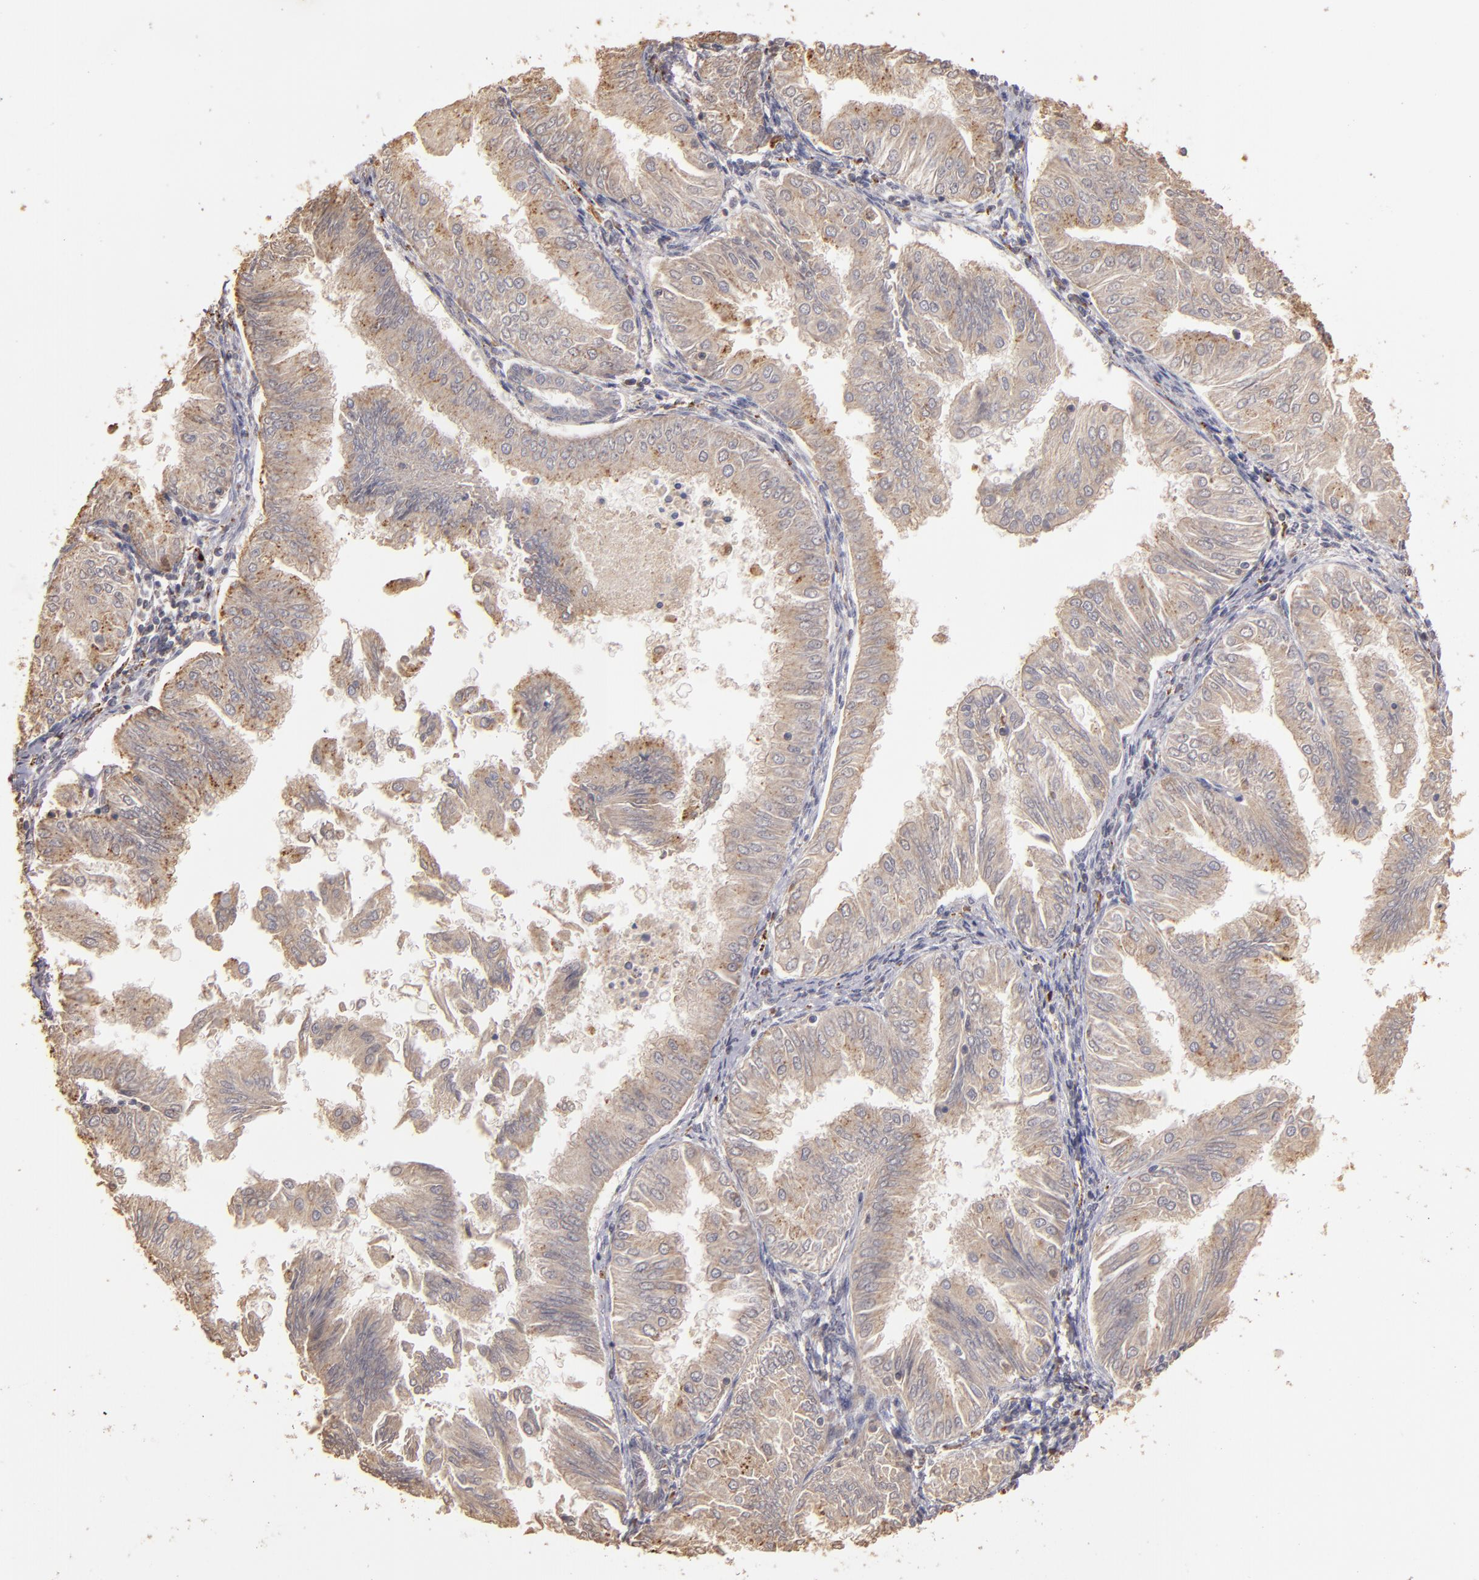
{"staining": {"intensity": "moderate", "quantity": ">75%", "location": "cytoplasmic/membranous"}, "tissue": "endometrial cancer", "cell_type": "Tumor cells", "image_type": "cancer", "snomed": [{"axis": "morphology", "description": "Adenocarcinoma, NOS"}, {"axis": "topography", "description": "Endometrium"}], "caption": "Protein analysis of endometrial cancer (adenocarcinoma) tissue demonstrates moderate cytoplasmic/membranous positivity in approximately >75% of tumor cells. (Stains: DAB (3,3'-diaminobenzidine) in brown, nuclei in blue, Microscopy: brightfield microscopy at high magnification).", "gene": "TRAF1", "patient": {"sex": "female", "age": 53}}